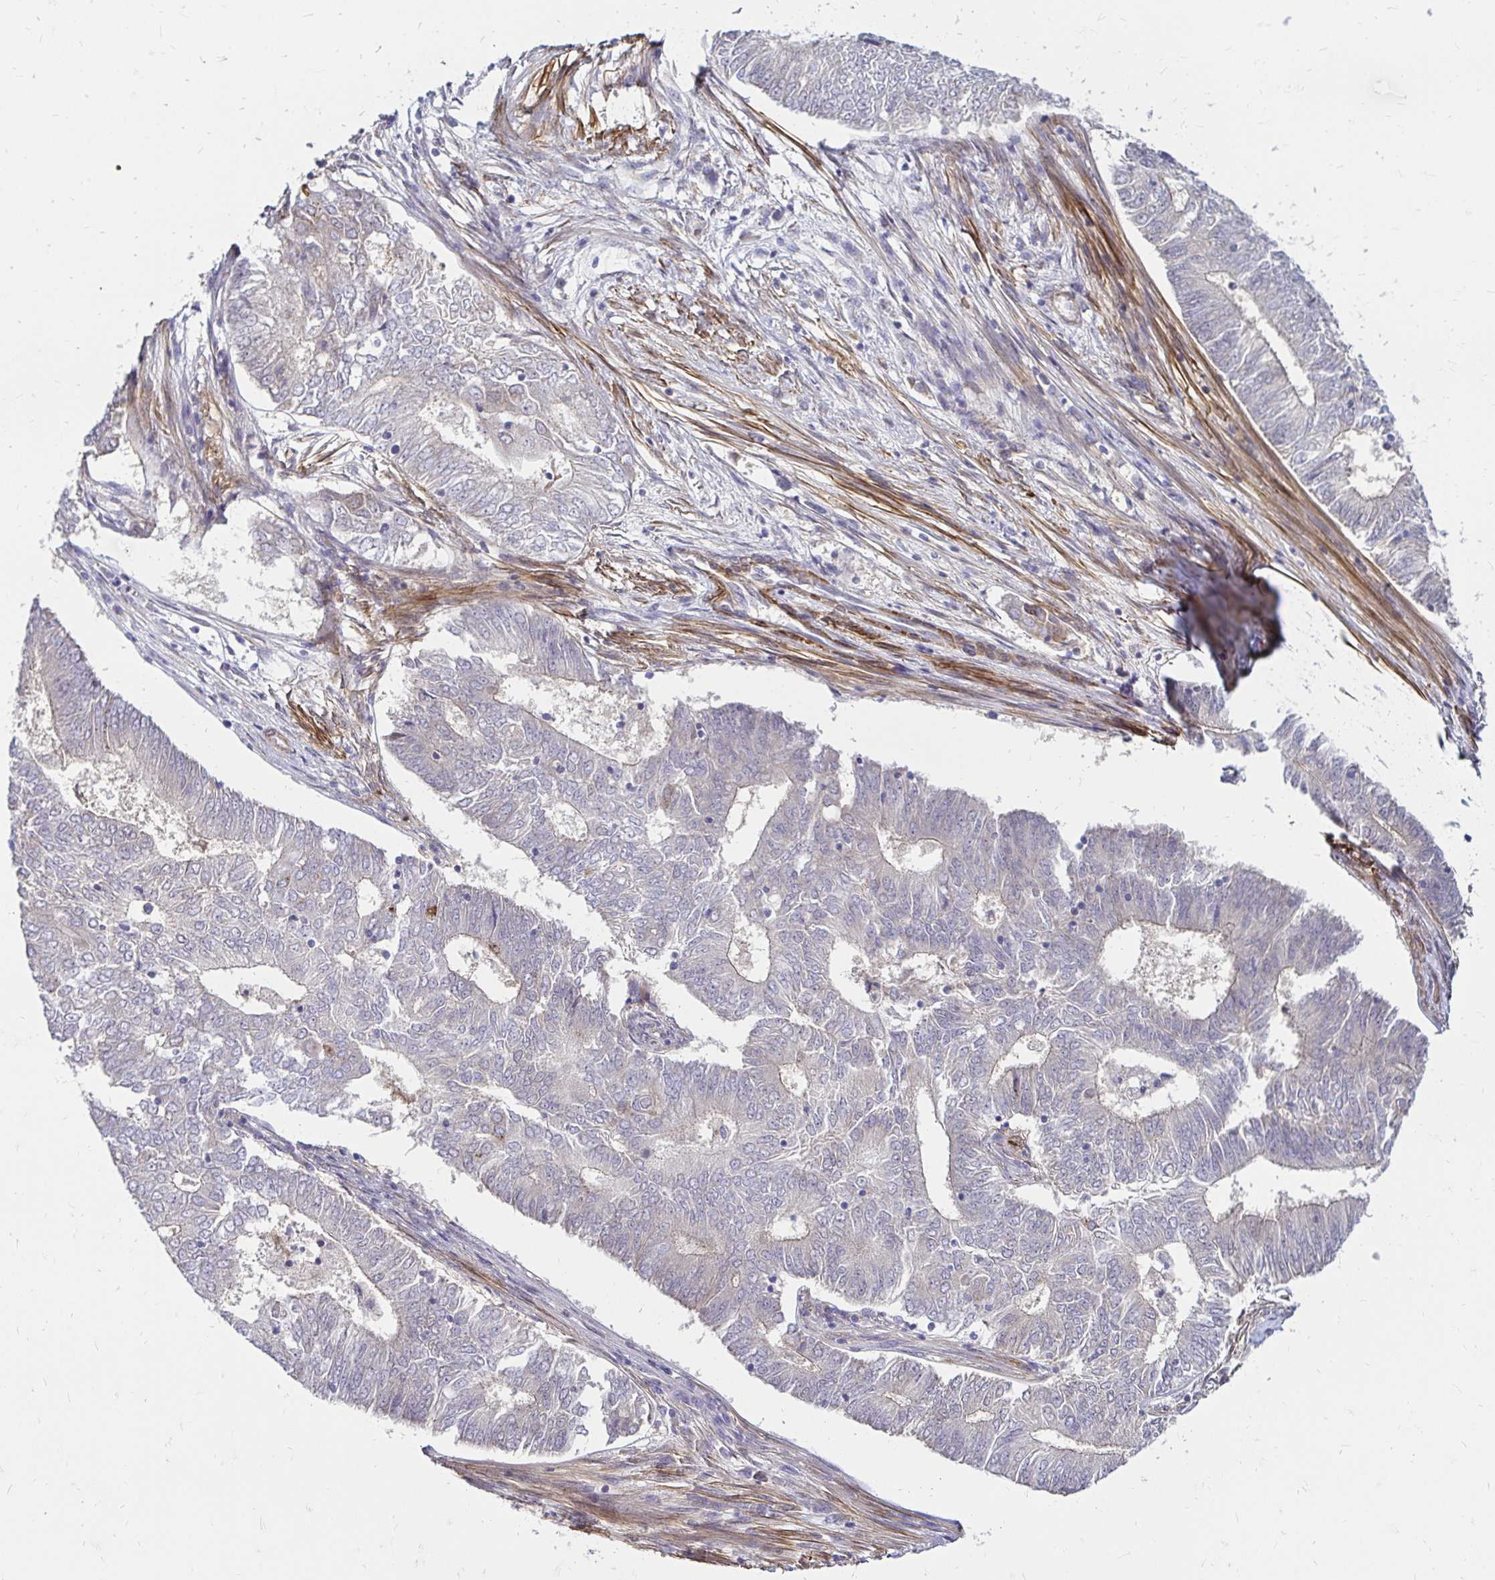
{"staining": {"intensity": "weak", "quantity": "<25%", "location": "cytoplasmic/membranous"}, "tissue": "endometrial cancer", "cell_type": "Tumor cells", "image_type": "cancer", "snomed": [{"axis": "morphology", "description": "Adenocarcinoma, NOS"}, {"axis": "topography", "description": "Endometrium"}], "caption": "This image is of endometrial cancer (adenocarcinoma) stained with immunohistochemistry (IHC) to label a protein in brown with the nuclei are counter-stained blue. There is no positivity in tumor cells.", "gene": "YAP1", "patient": {"sex": "female", "age": 62}}